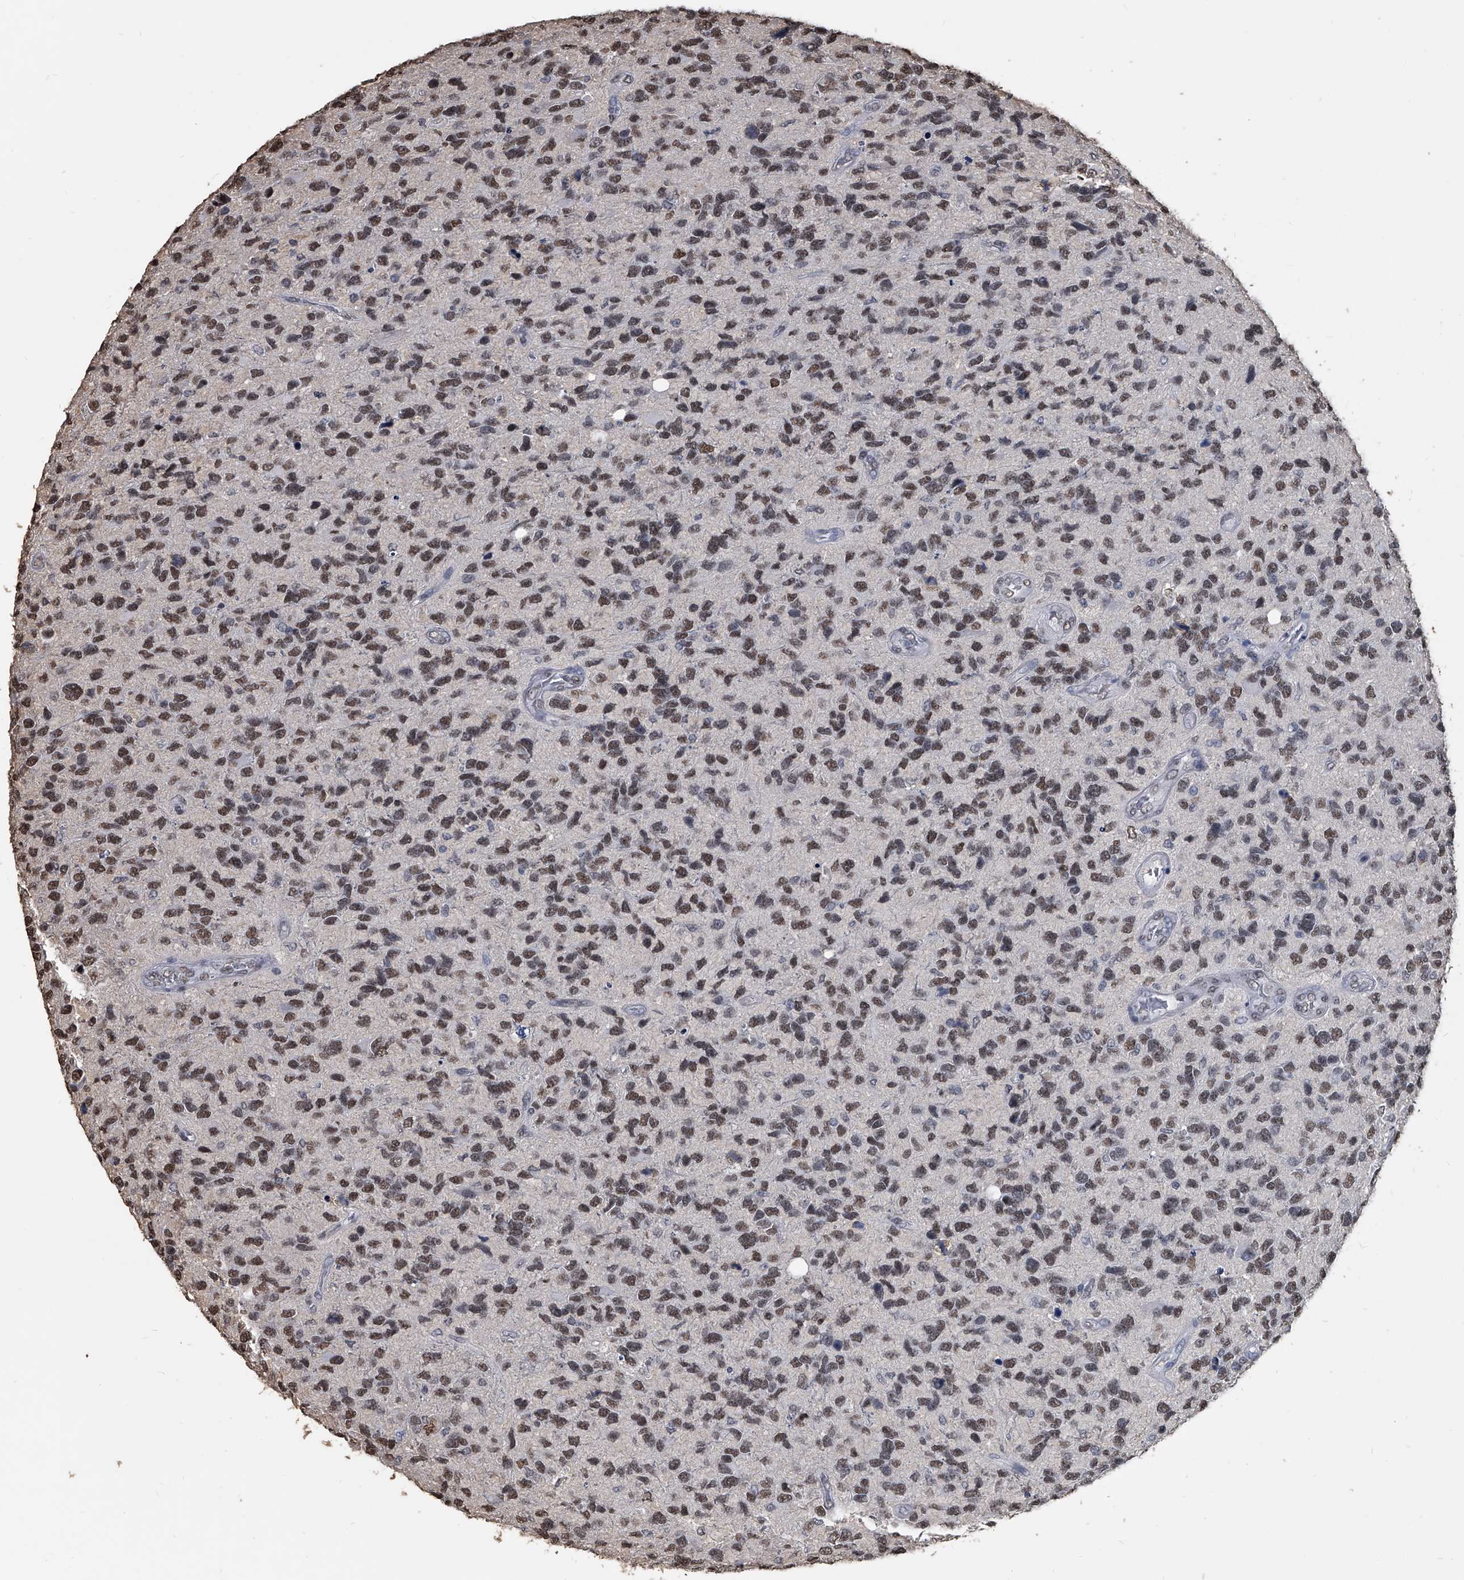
{"staining": {"intensity": "moderate", "quantity": "25%-75%", "location": "nuclear"}, "tissue": "glioma", "cell_type": "Tumor cells", "image_type": "cancer", "snomed": [{"axis": "morphology", "description": "Glioma, malignant, High grade"}, {"axis": "topography", "description": "Brain"}], "caption": "A histopathology image of human malignant glioma (high-grade) stained for a protein displays moderate nuclear brown staining in tumor cells.", "gene": "MATR3", "patient": {"sex": "female", "age": 58}}